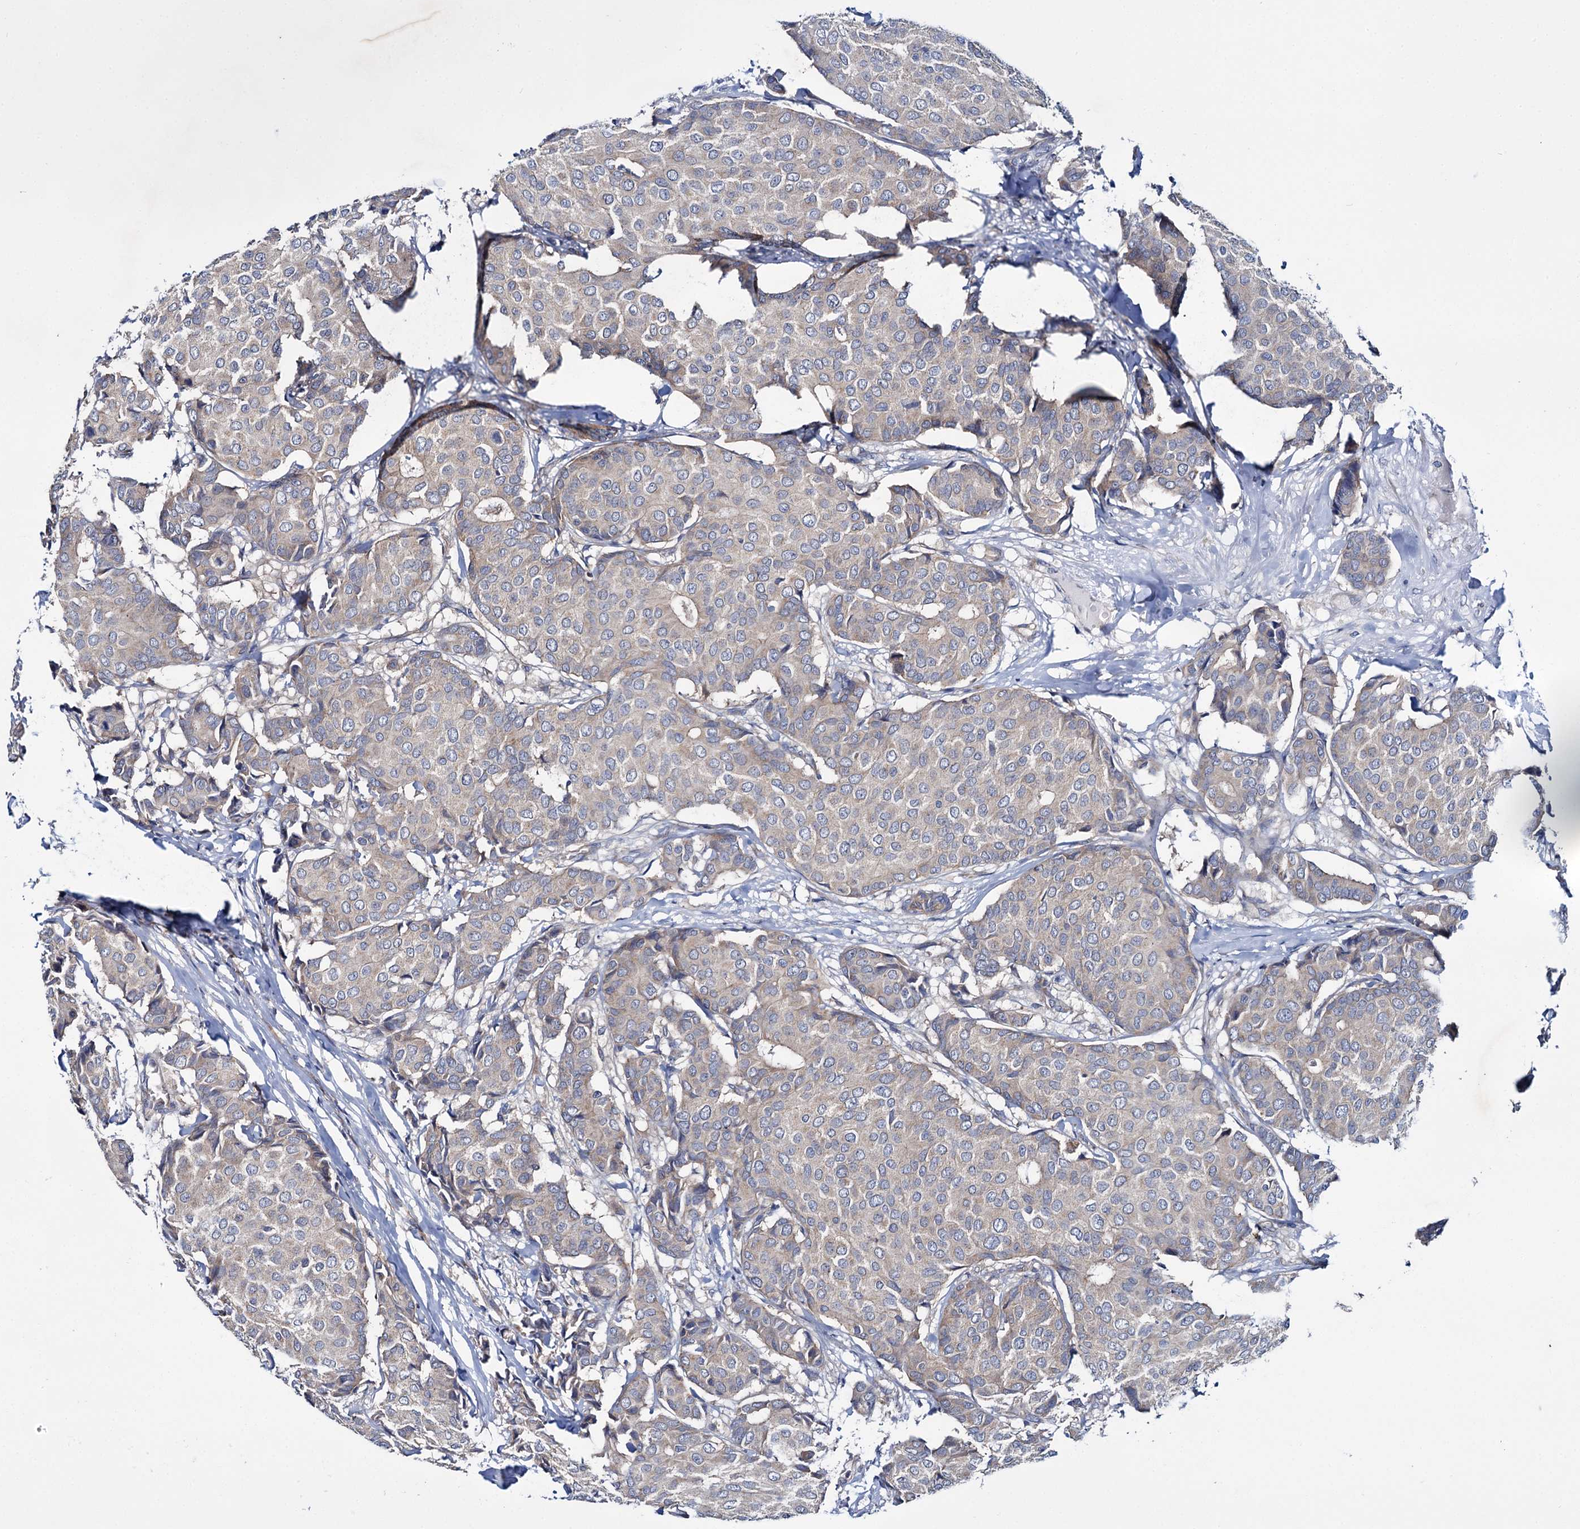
{"staining": {"intensity": "weak", "quantity": "<25%", "location": "cytoplasmic/membranous"}, "tissue": "breast cancer", "cell_type": "Tumor cells", "image_type": "cancer", "snomed": [{"axis": "morphology", "description": "Duct carcinoma"}, {"axis": "topography", "description": "Breast"}], "caption": "Human invasive ductal carcinoma (breast) stained for a protein using immunohistochemistry shows no staining in tumor cells.", "gene": "CEP295", "patient": {"sex": "female", "age": 75}}